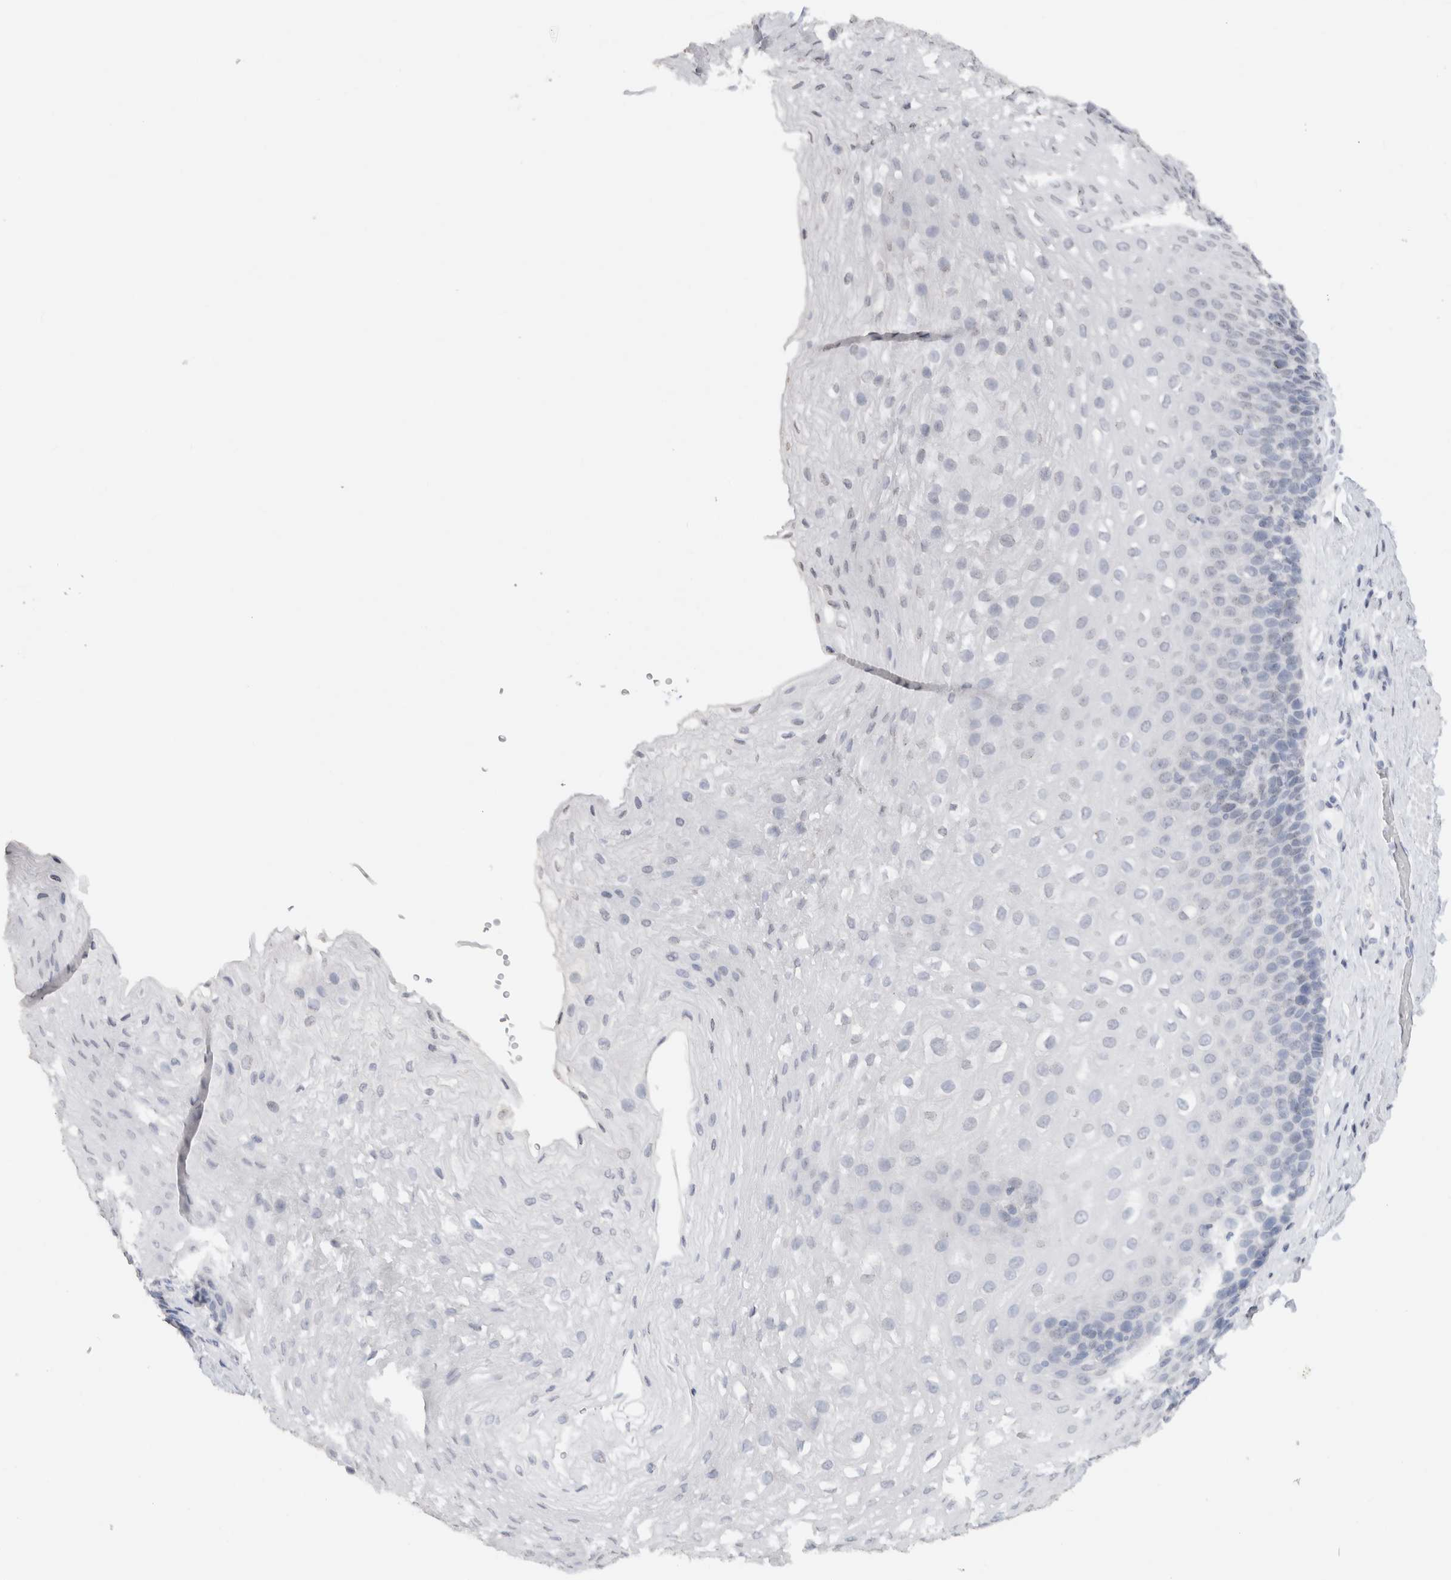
{"staining": {"intensity": "negative", "quantity": "none", "location": "none"}, "tissue": "esophagus", "cell_type": "Squamous epithelial cells", "image_type": "normal", "snomed": [{"axis": "morphology", "description": "Normal tissue, NOS"}, {"axis": "topography", "description": "Esophagus"}], "caption": "Squamous epithelial cells are negative for brown protein staining in normal esophagus.", "gene": "CNTN1", "patient": {"sex": "female", "age": 66}}